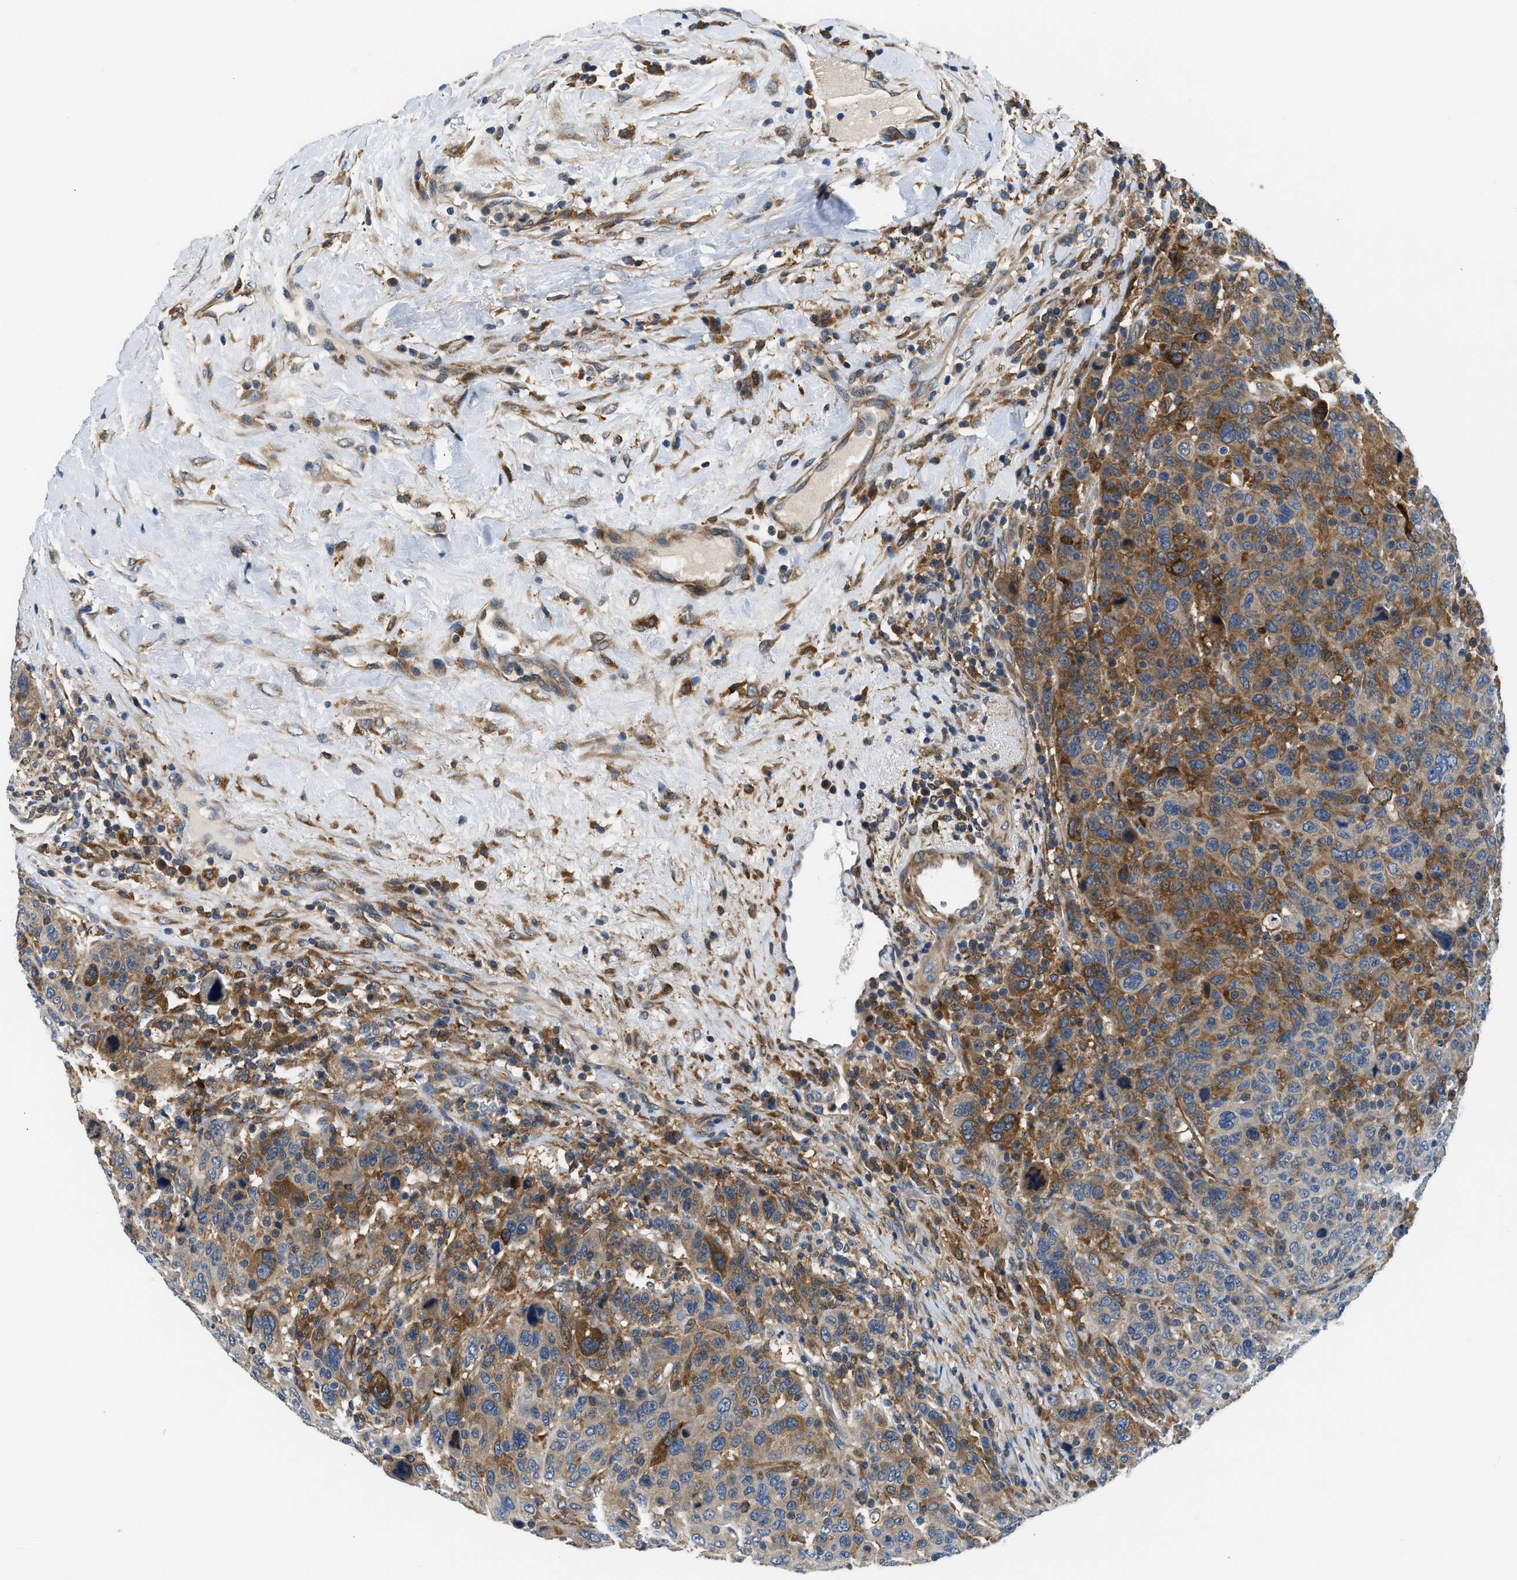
{"staining": {"intensity": "moderate", "quantity": ">75%", "location": "cytoplasmic/membranous"}, "tissue": "breast cancer", "cell_type": "Tumor cells", "image_type": "cancer", "snomed": [{"axis": "morphology", "description": "Duct carcinoma"}, {"axis": "topography", "description": "Breast"}], "caption": "DAB immunohistochemical staining of human breast invasive ductal carcinoma exhibits moderate cytoplasmic/membranous protein staining in approximately >75% of tumor cells. (DAB (3,3'-diaminobenzidine) = brown stain, brightfield microscopy at high magnification).", "gene": "LPIN2", "patient": {"sex": "female", "age": 37}}